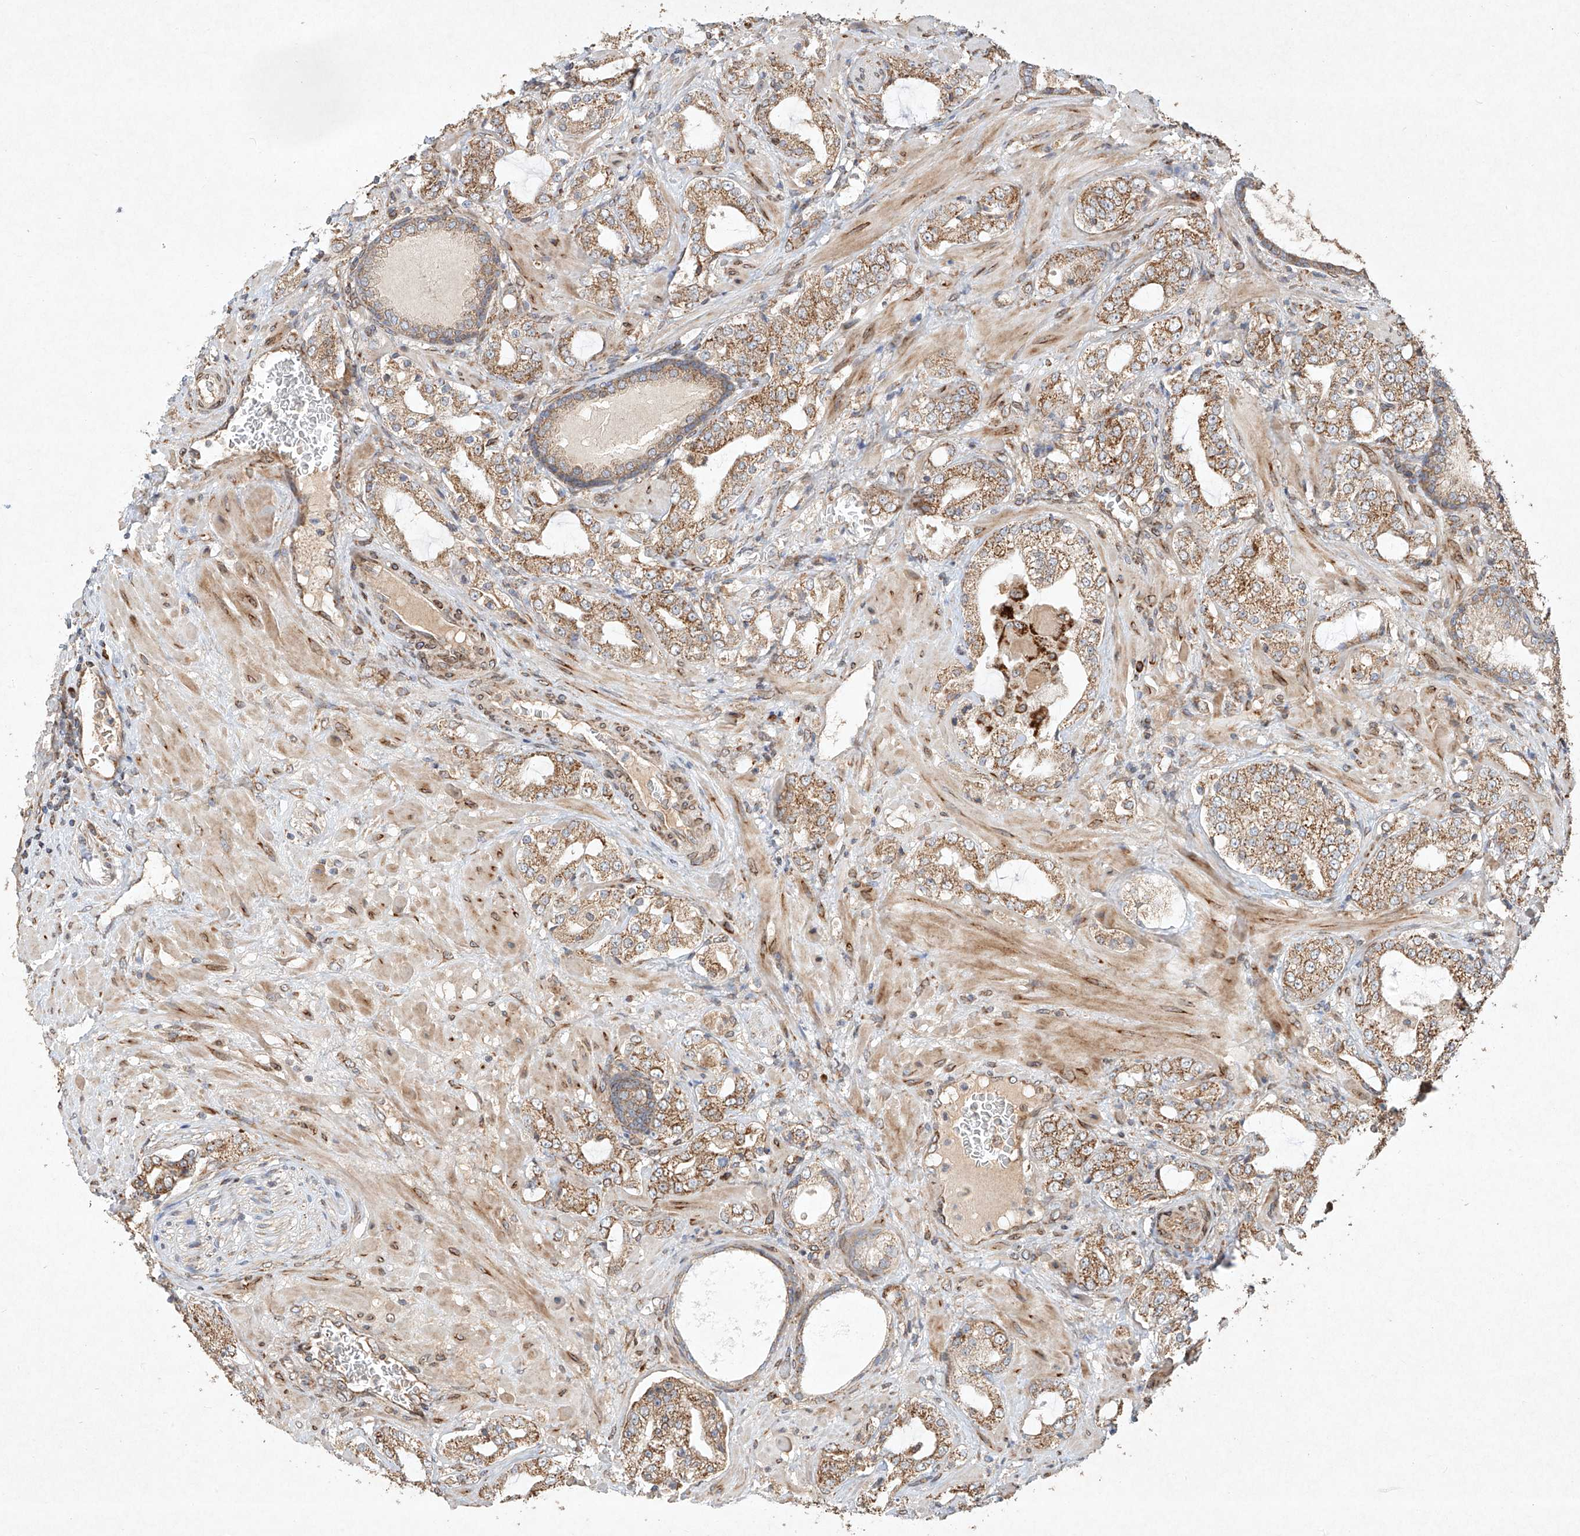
{"staining": {"intensity": "moderate", "quantity": ">75%", "location": "cytoplasmic/membranous"}, "tissue": "prostate cancer", "cell_type": "Tumor cells", "image_type": "cancer", "snomed": [{"axis": "morphology", "description": "Adenocarcinoma, High grade"}, {"axis": "topography", "description": "Prostate"}], "caption": "High-magnification brightfield microscopy of prostate adenocarcinoma (high-grade) stained with DAB (3,3'-diaminobenzidine) (brown) and counterstained with hematoxylin (blue). tumor cells exhibit moderate cytoplasmic/membranous staining is present in approximately>75% of cells.", "gene": "SEMA3B", "patient": {"sex": "male", "age": 64}}